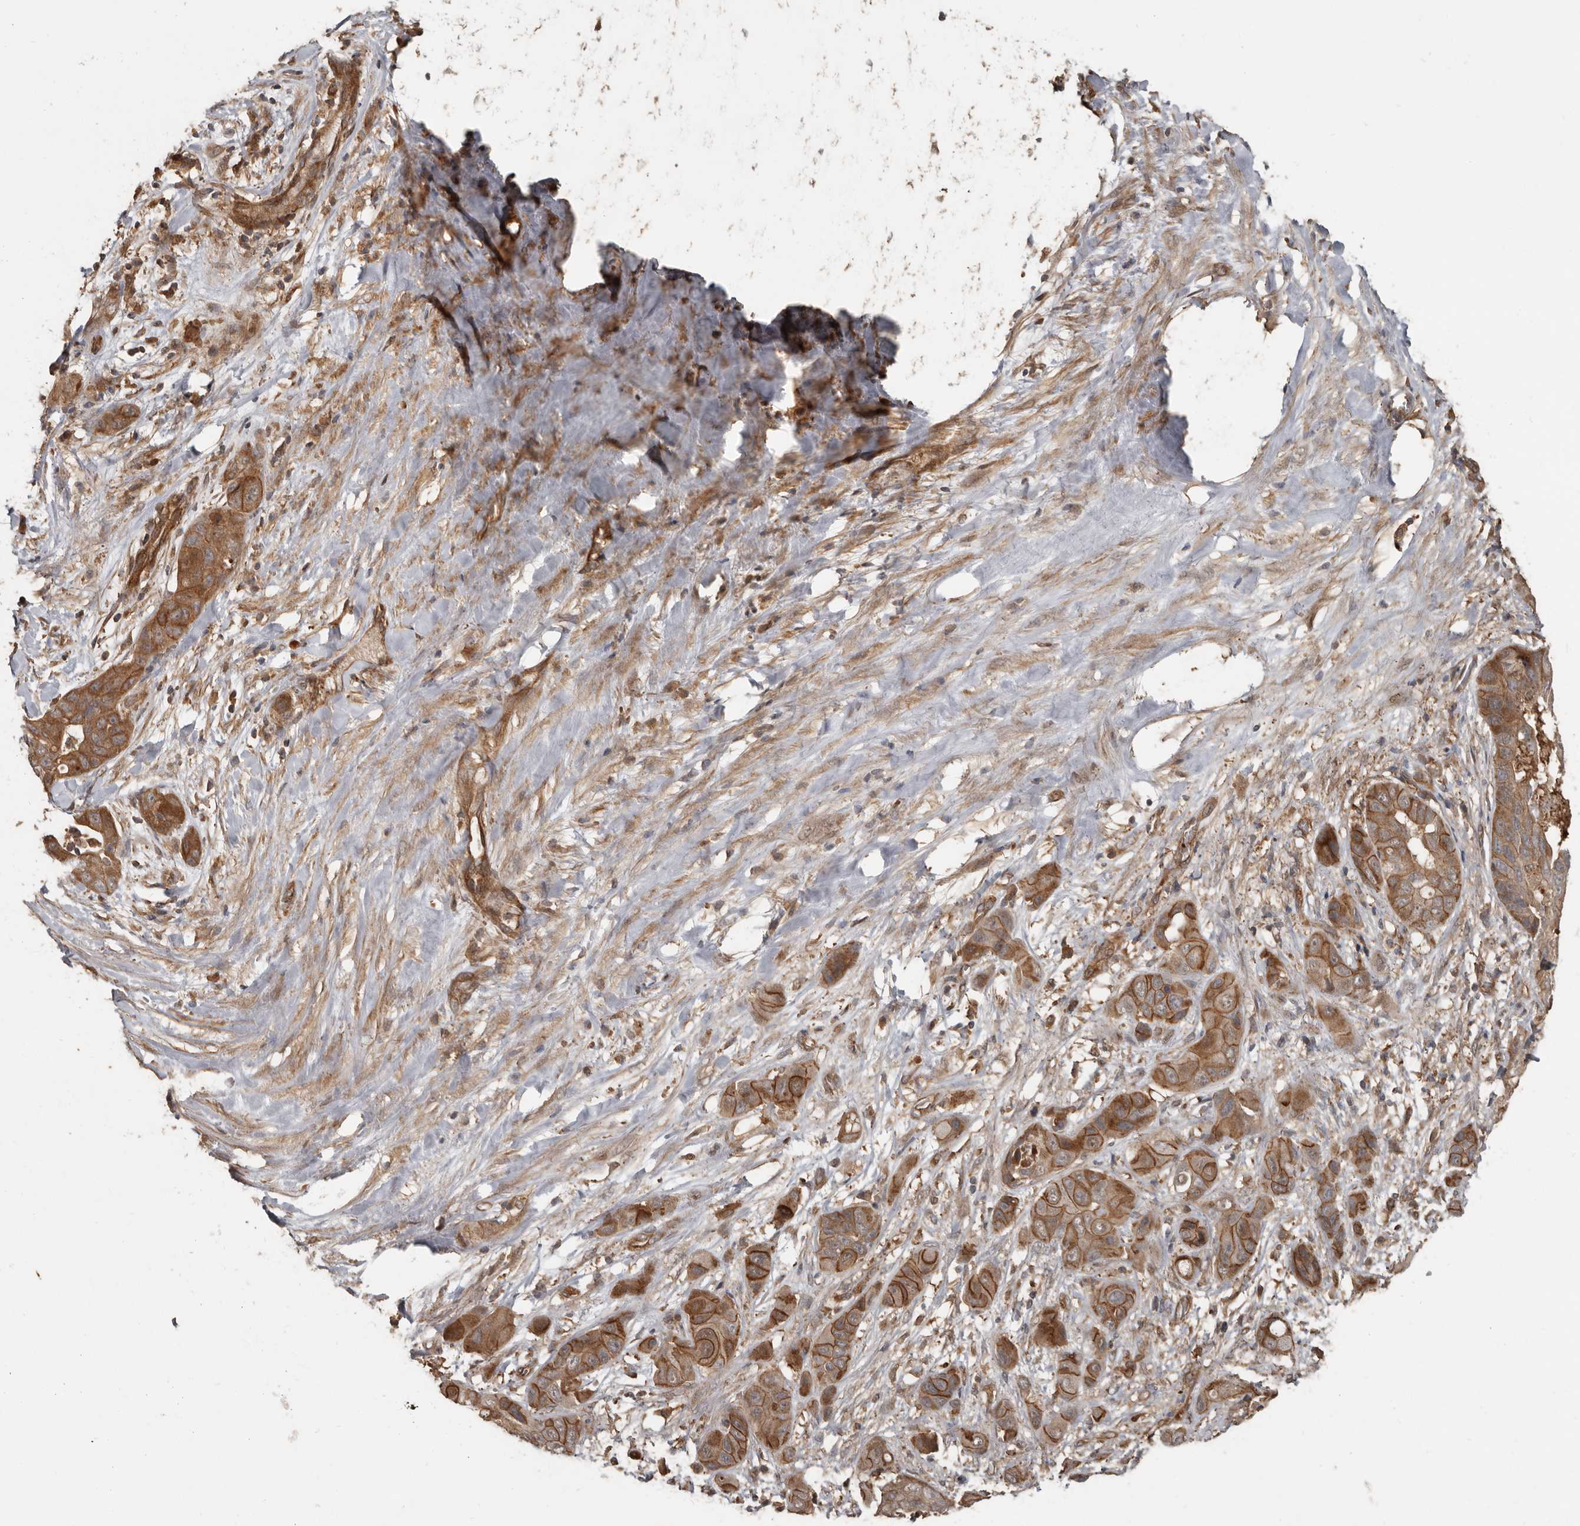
{"staining": {"intensity": "moderate", "quantity": ">75%", "location": "cytoplasmic/membranous"}, "tissue": "liver cancer", "cell_type": "Tumor cells", "image_type": "cancer", "snomed": [{"axis": "morphology", "description": "Cholangiocarcinoma"}, {"axis": "topography", "description": "Liver"}], "caption": "DAB (3,3'-diaminobenzidine) immunohistochemical staining of human liver cancer (cholangiocarcinoma) exhibits moderate cytoplasmic/membranous protein staining in about >75% of tumor cells. The staining was performed using DAB (3,3'-diaminobenzidine), with brown indicating positive protein expression. Nuclei are stained blue with hematoxylin.", "gene": "EXOC3L1", "patient": {"sex": "female", "age": 52}}